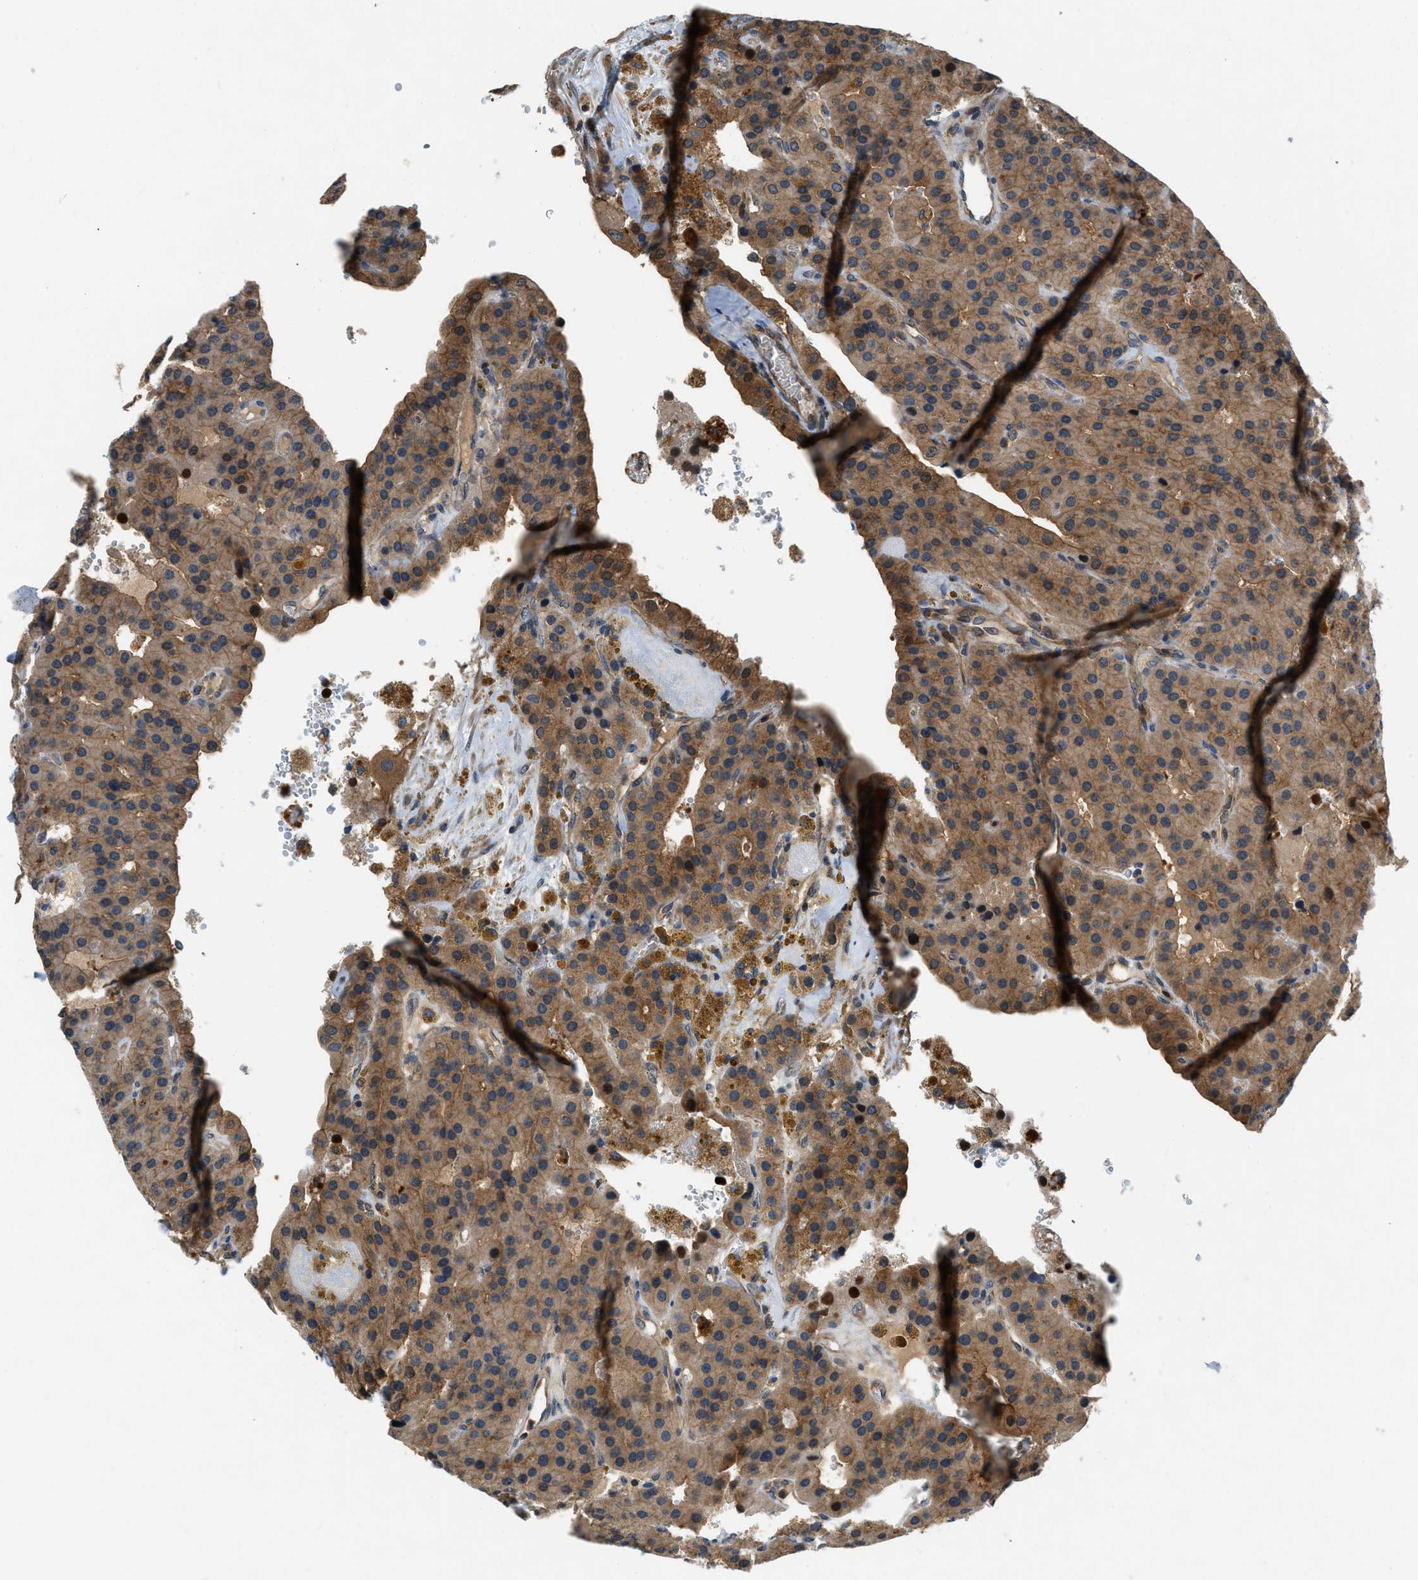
{"staining": {"intensity": "moderate", "quantity": ">75%", "location": "cytoplasmic/membranous"}, "tissue": "parathyroid gland", "cell_type": "Glandular cells", "image_type": "normal", "snomed": [{"axis": "morphology", "description": "Normal tissue, NOS"}, {"axis": "morphology", "description": "Adenoma, NOS"}, {"axis": "topography", "description": "Parathyroid gland"}], "caption": "Brown immunohistochemical staining in unremarkable parathyroid gland shows moderate cytoplasmic/membranous positivity in about >75% of glandular cells.", "gene": "GPR31", "patient": {"sex": "female", "age": 86}}